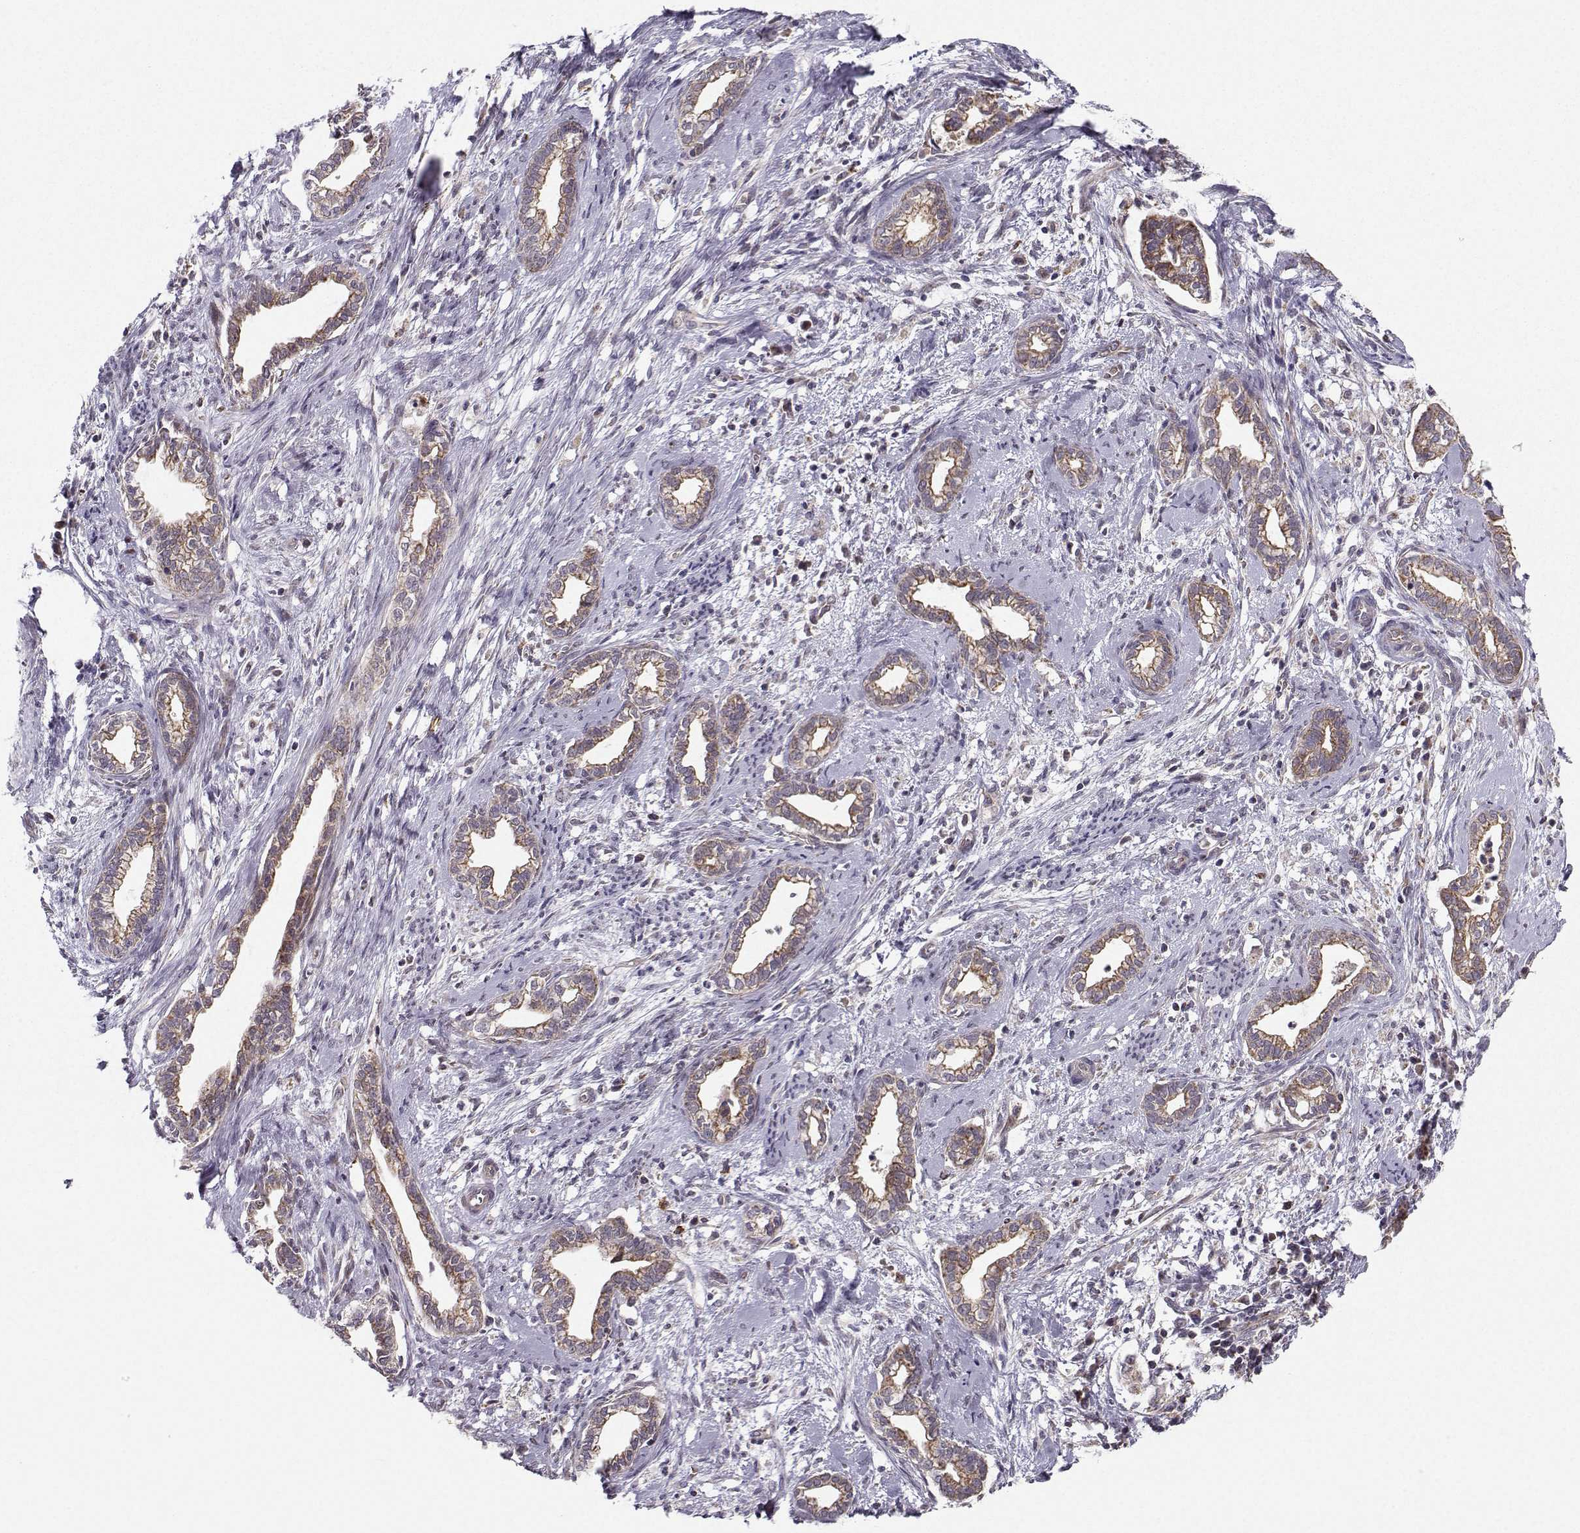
{"staining": {"intensity": "moderate", "quantity": ">75%", "location": "cytoplasmic/membranous"}, "tissue": "cervical cancer", "cell_type": "Tumor cells", "image_type": "cancer", "snomed": [{"axis": "morphology", "description": "Adenocarcinoma, NOS"}, {"axis": "topography", "description": "Cervix"}], "caption": "Moderate cytoplasmic/membranous expression for a protein is appreciated in approximately >75% of tumor cells of cervical adenocarcinoma using immunohistochemistry.", "gene": "NECAB3", "patient": {"sex": "female", "age": 62}}